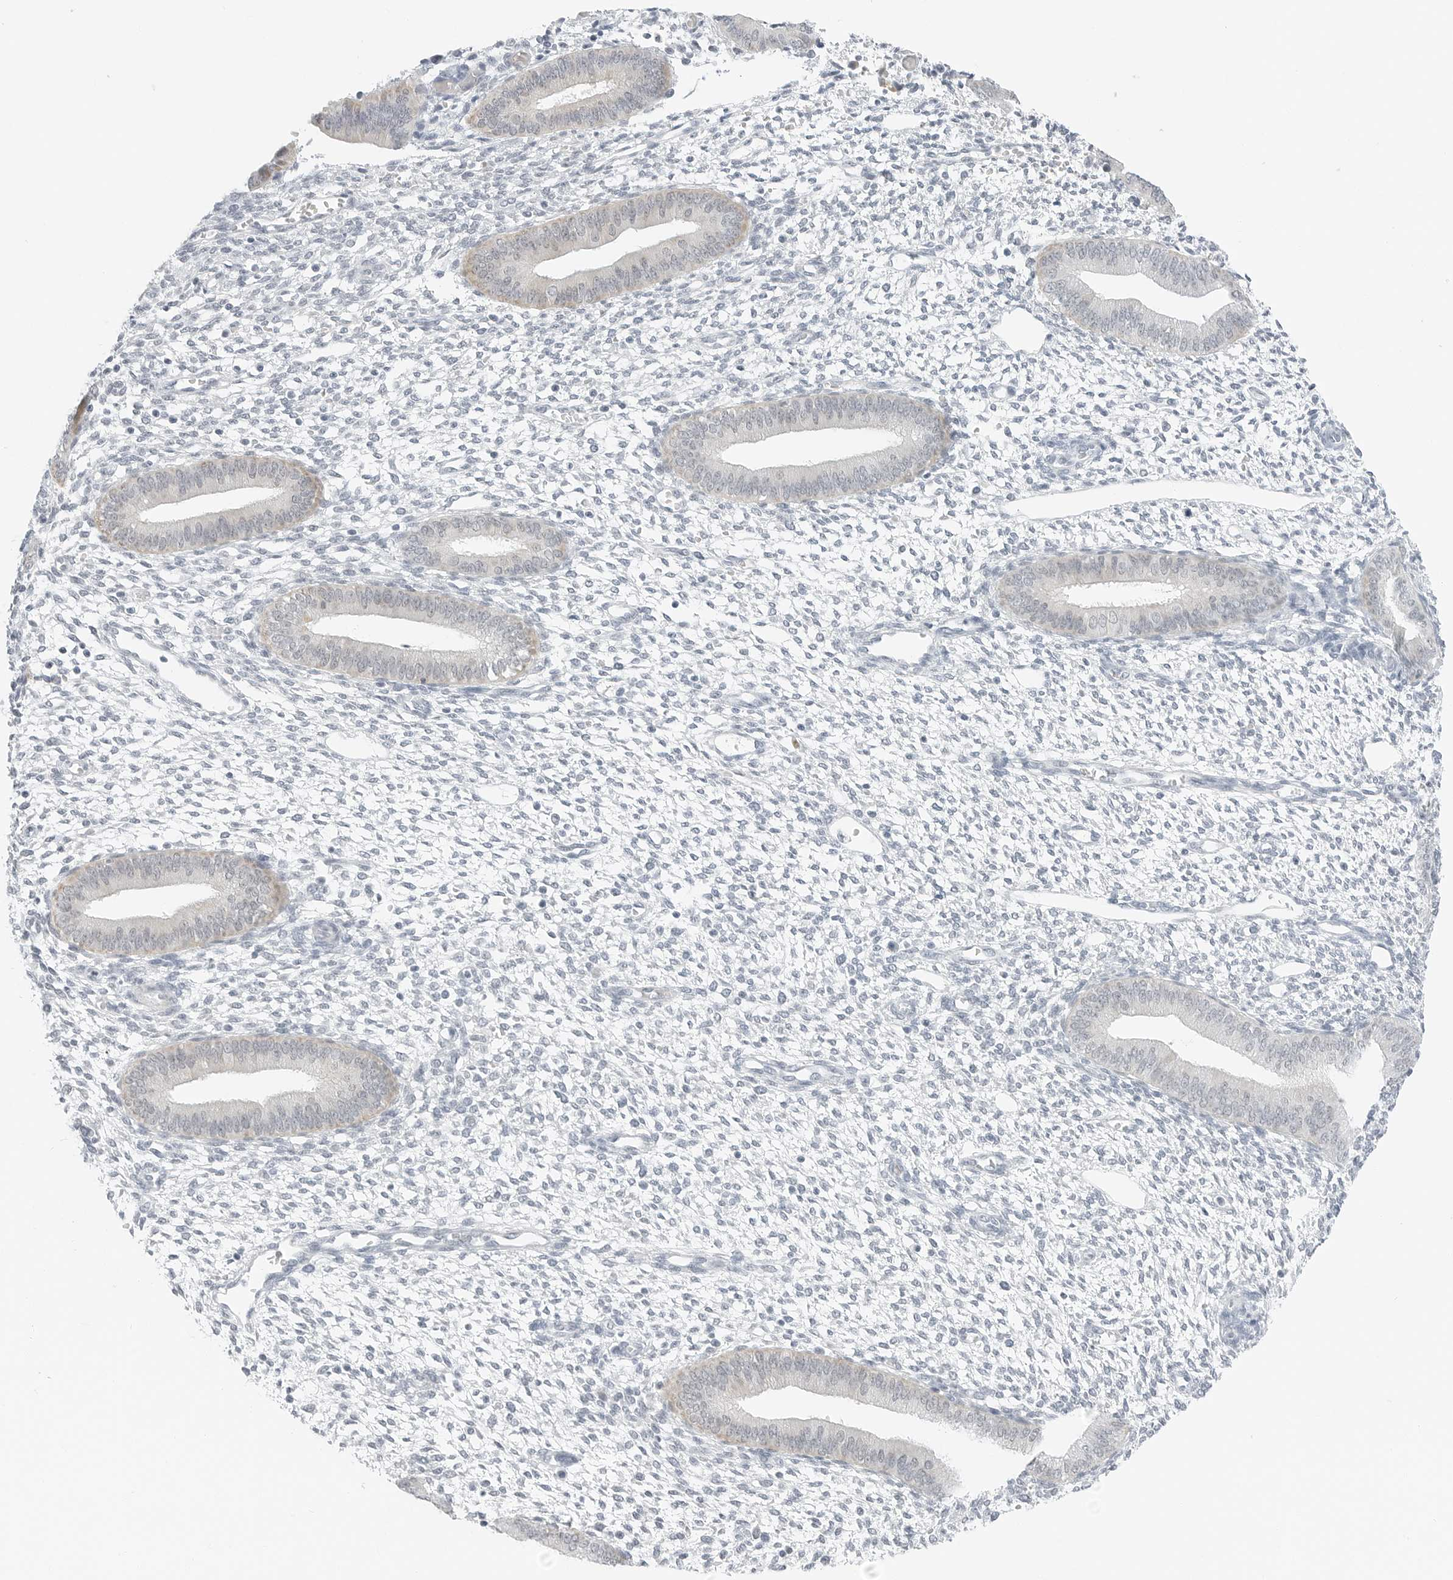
{"staining": {"intensity": "negative", "quantity": "none", "location": "none"}, "tissue": "endometrium", "cell_type": "Cells in endometrial stroma", "image_type": "normal", "snomed": [{"axis": "morphology", "description": "Normal tissue, NOS"}, {"axis": "topography", "description": "Endometrium"}], "caption": "Unremarkable endometrium was stained to show a protein in brown. There is no significant expression in cells in endometrial stroma. Nuclei are stained in blue.", "gene": "CCSAP", "patient": {"sex": "female", "age": 46}}